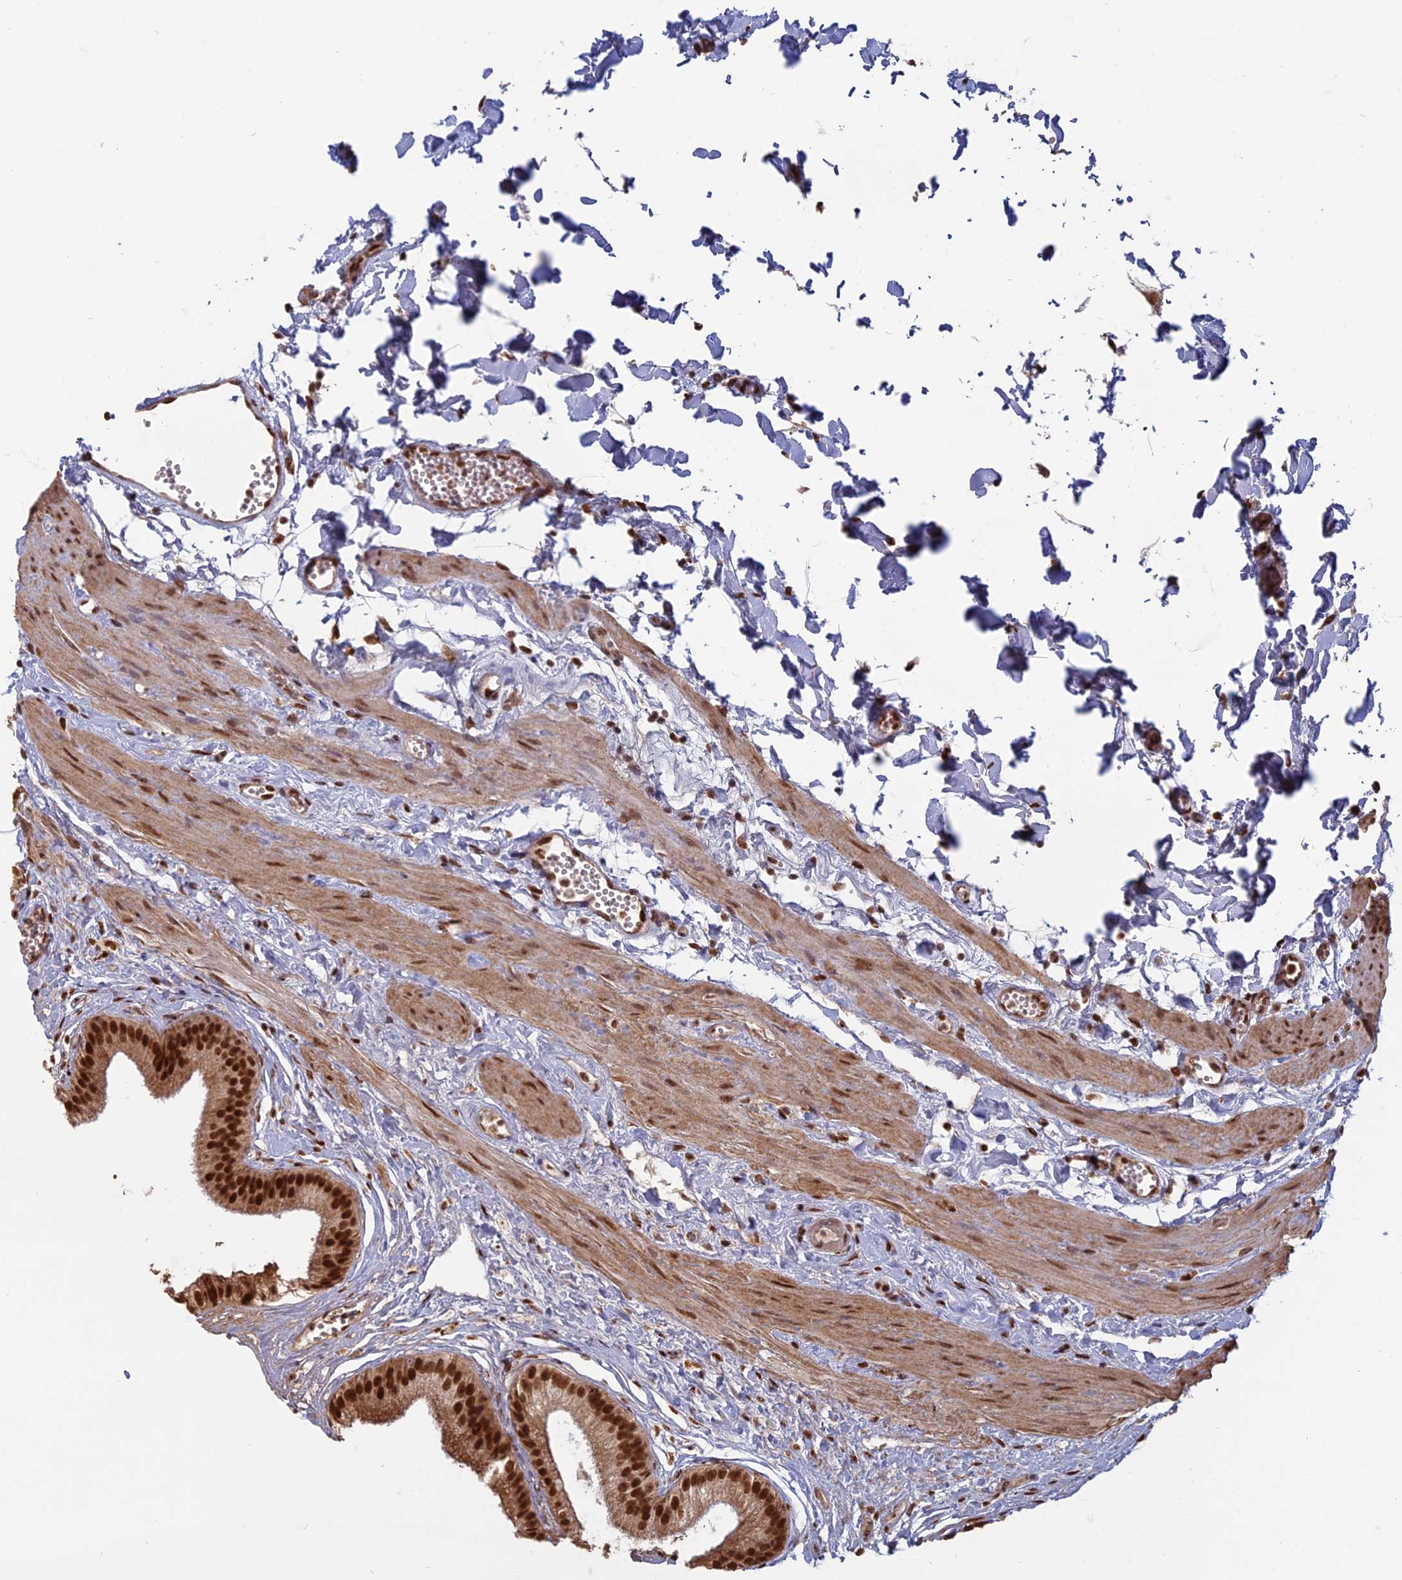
{"staining": {"intensity": "strong", "quantity": ">75%", "location": "nuclear"}, "tissue": "gallbladder", "cell_type": "Glandular cells", "image_type": "normal", "snomed": [{"axis": "morphology", "description": "Normal tissue, NOS"}, {"axis": "topography", "description": "Gallbladder"}], "caption": "Immunohistochemical staining of benign human gallbladder shows >75% levels of strong nuclear protein expression in about >75% of glandular cells. The protein is shown in brown color, while the nuclei are stained blue.", "gene": "MFAP1", "patient": {"sex": "female", "age": 54}}